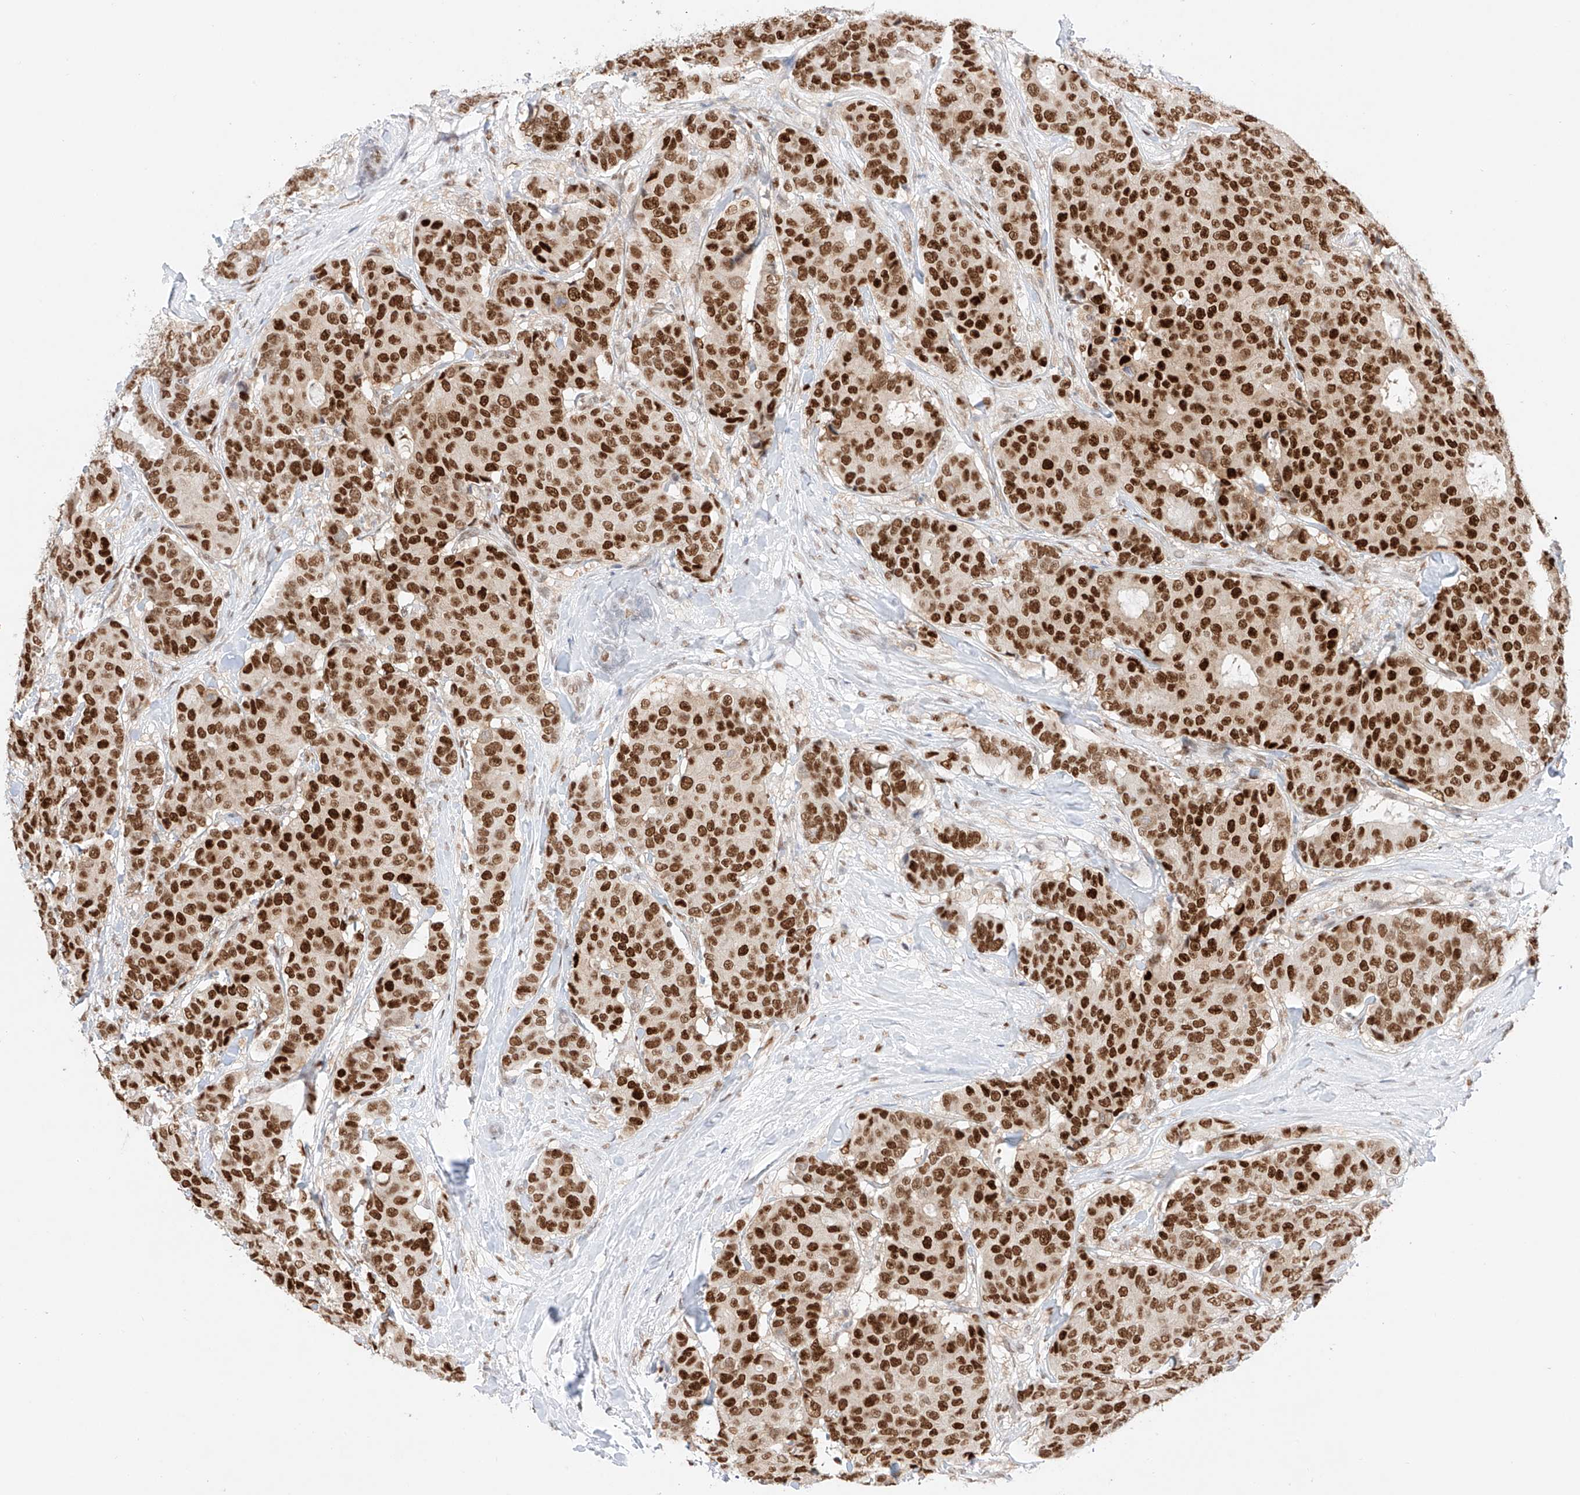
{"staining": {"intensity": "strong", "quantity": ">75%", "location": "nuclear"}, "tissue": "breast cancer", "cell_type": "Tumor cells", "image_type": "cancer", "snomed": [{"axis": "morphology", "description": "Duct carcinoma"}, {"axis": "topography", "description": "Breast"}], "caption": "Strong nuclear staining for a protein is seen in approximately >75% of tumor cells of breast cancer using immunohistochemistry.", "gene": "APIP", "patient": {"sex": "female", "age": 75}}